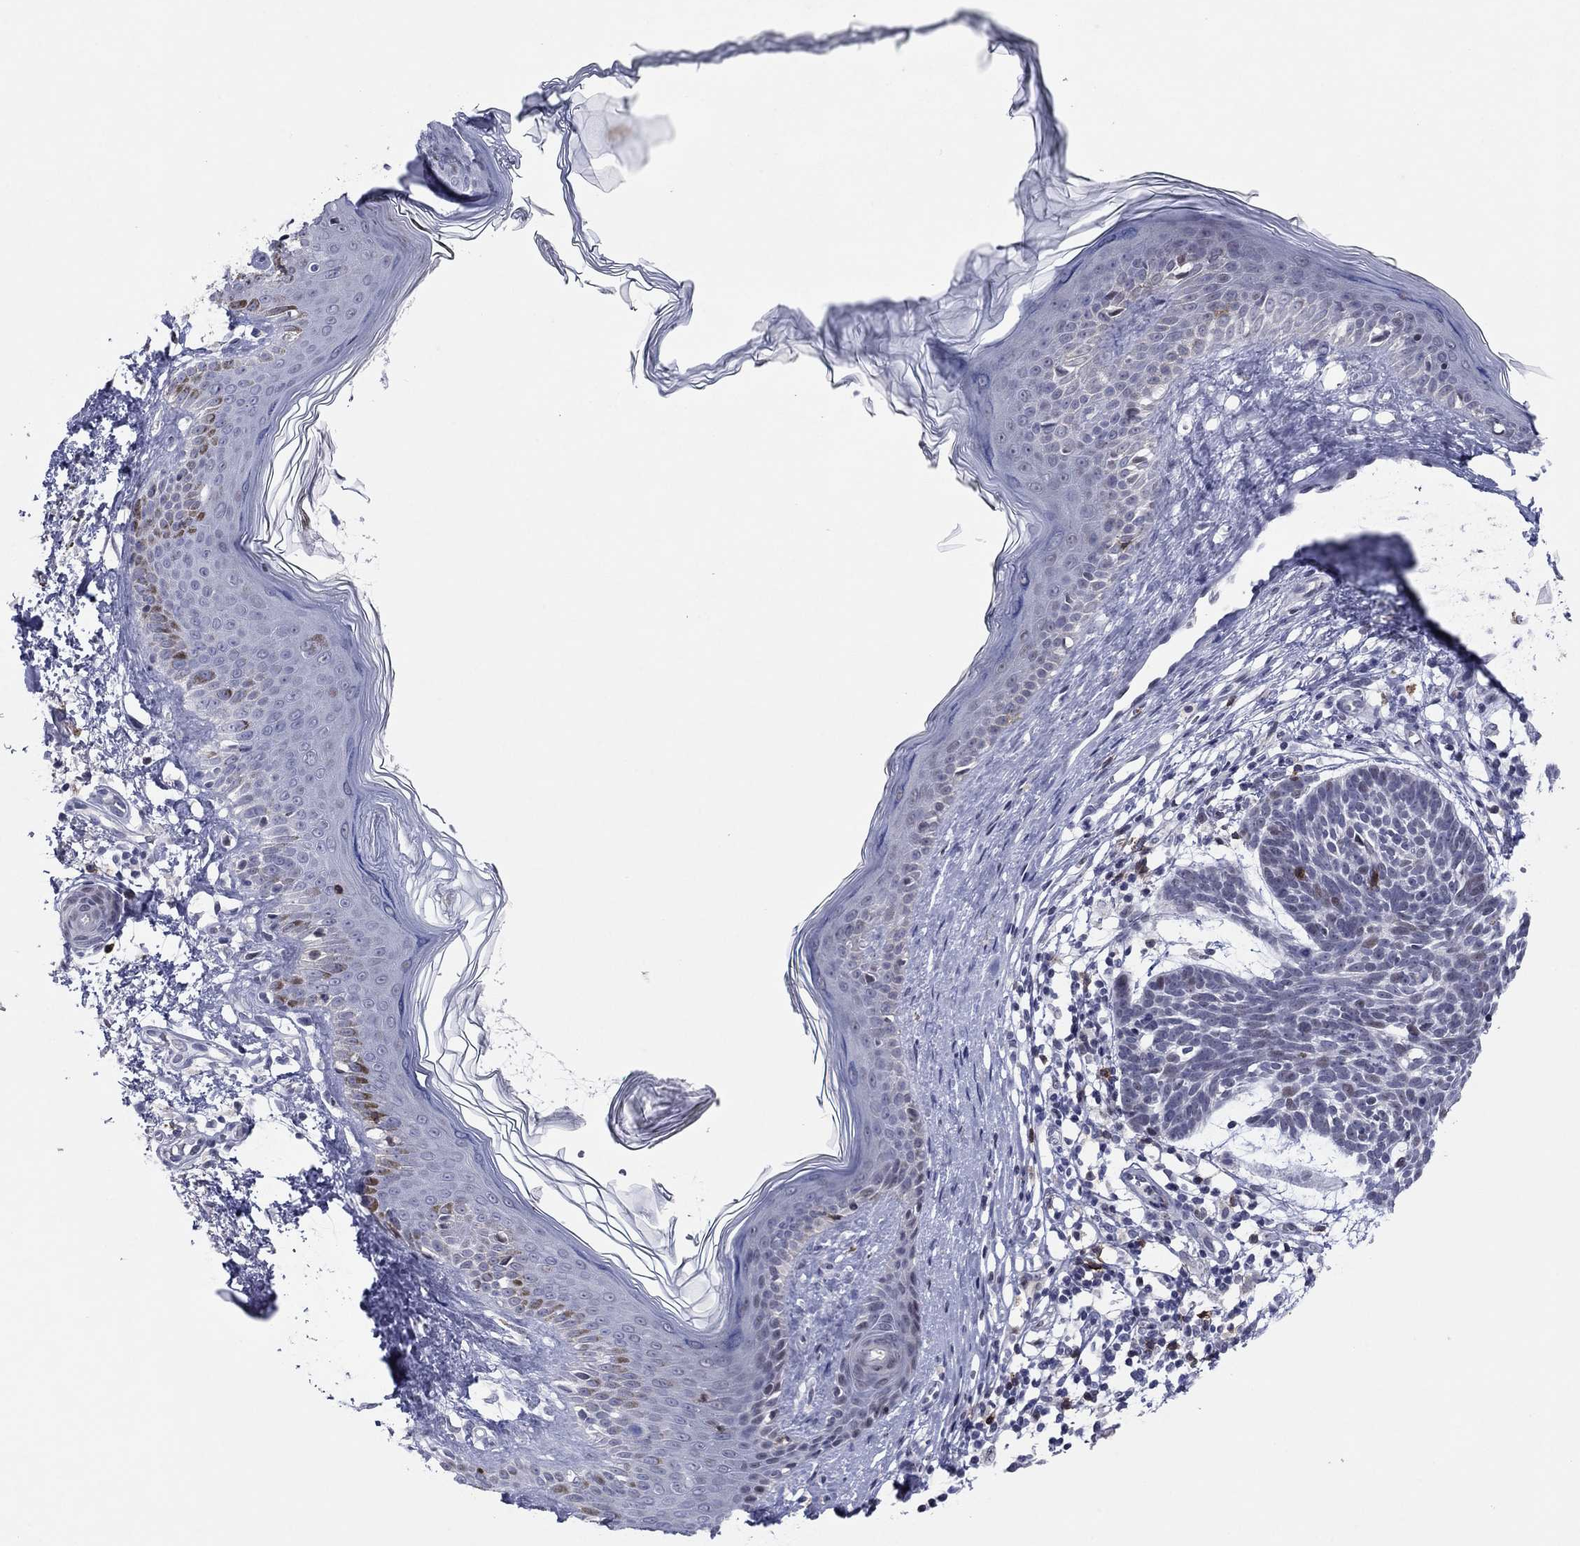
{"staining": {"intensity": "negative", "quantity": "none", "location": "none"}, "tissue": "skin cancer", "cell_type": "Tumor cells", "image_type": "cancer", "snomed": [{"axis": "morphology", "description": "Basal cell carcinoma"}, {"axis": "topography", "description": "Skin"}], "caption": "Tumor cells show no significant staining in skin basal cell carcinoma.", "gene": "ITGAE", "patient": {"sex": "male", "age": 85}}